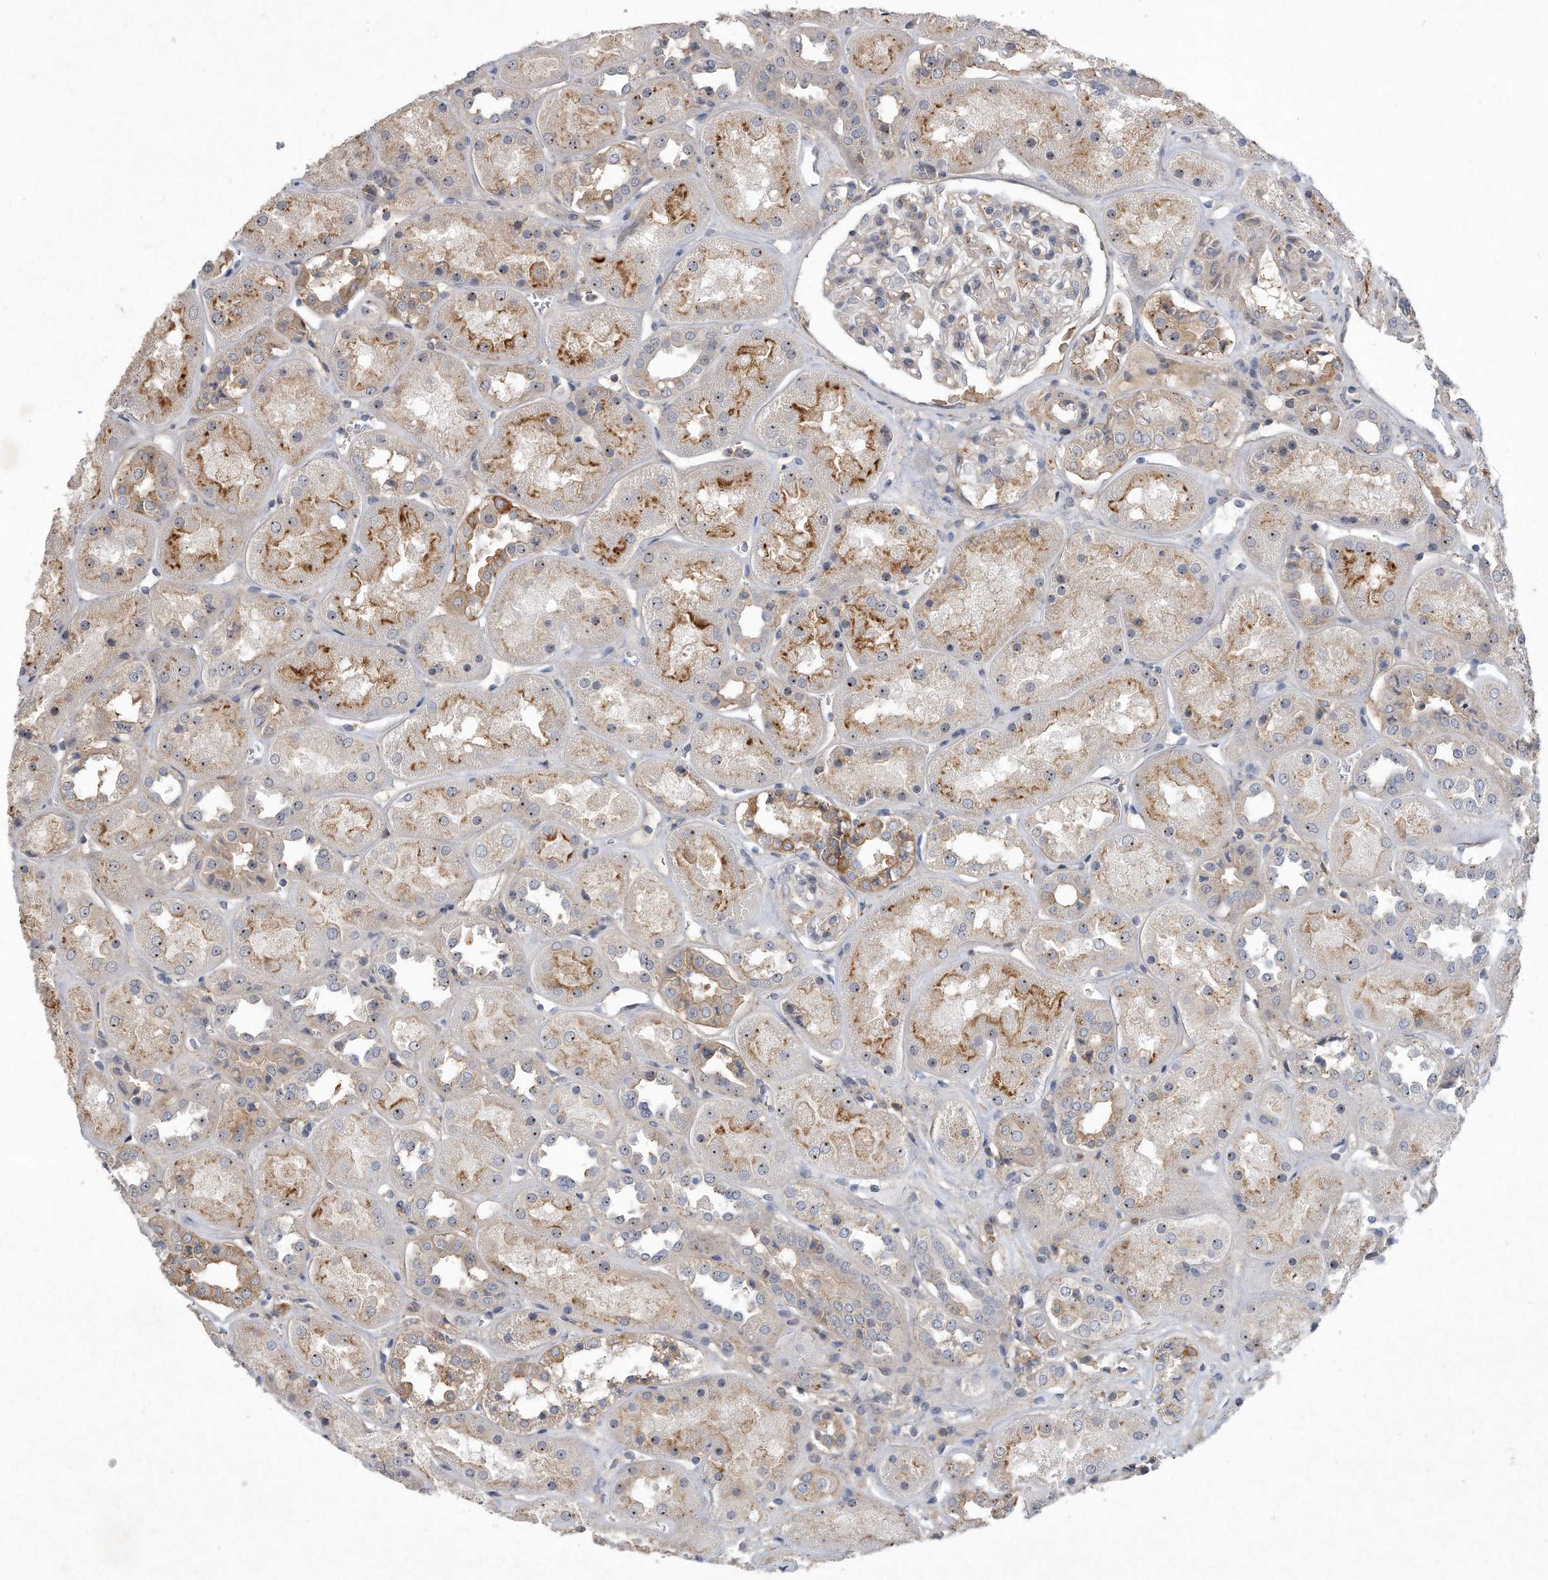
{"staining": {"intensity": "negative", "quantity": "none", "location": "none"}, "tissue": "kidney", "cell_type": "Cells in glomeruli", "image_type": "normal", "snomed": [{"axis": "morphology", "description": "Normal tissue, NOS"}, {"axis": "topography", "description": "Kidney"}], "caption": "This is an IHC histopathology image of benign human kidney. There is no staining in cells in glomeruli.", "gene": "PGBD2", "patient": {"sex": "male", "age": 70}}